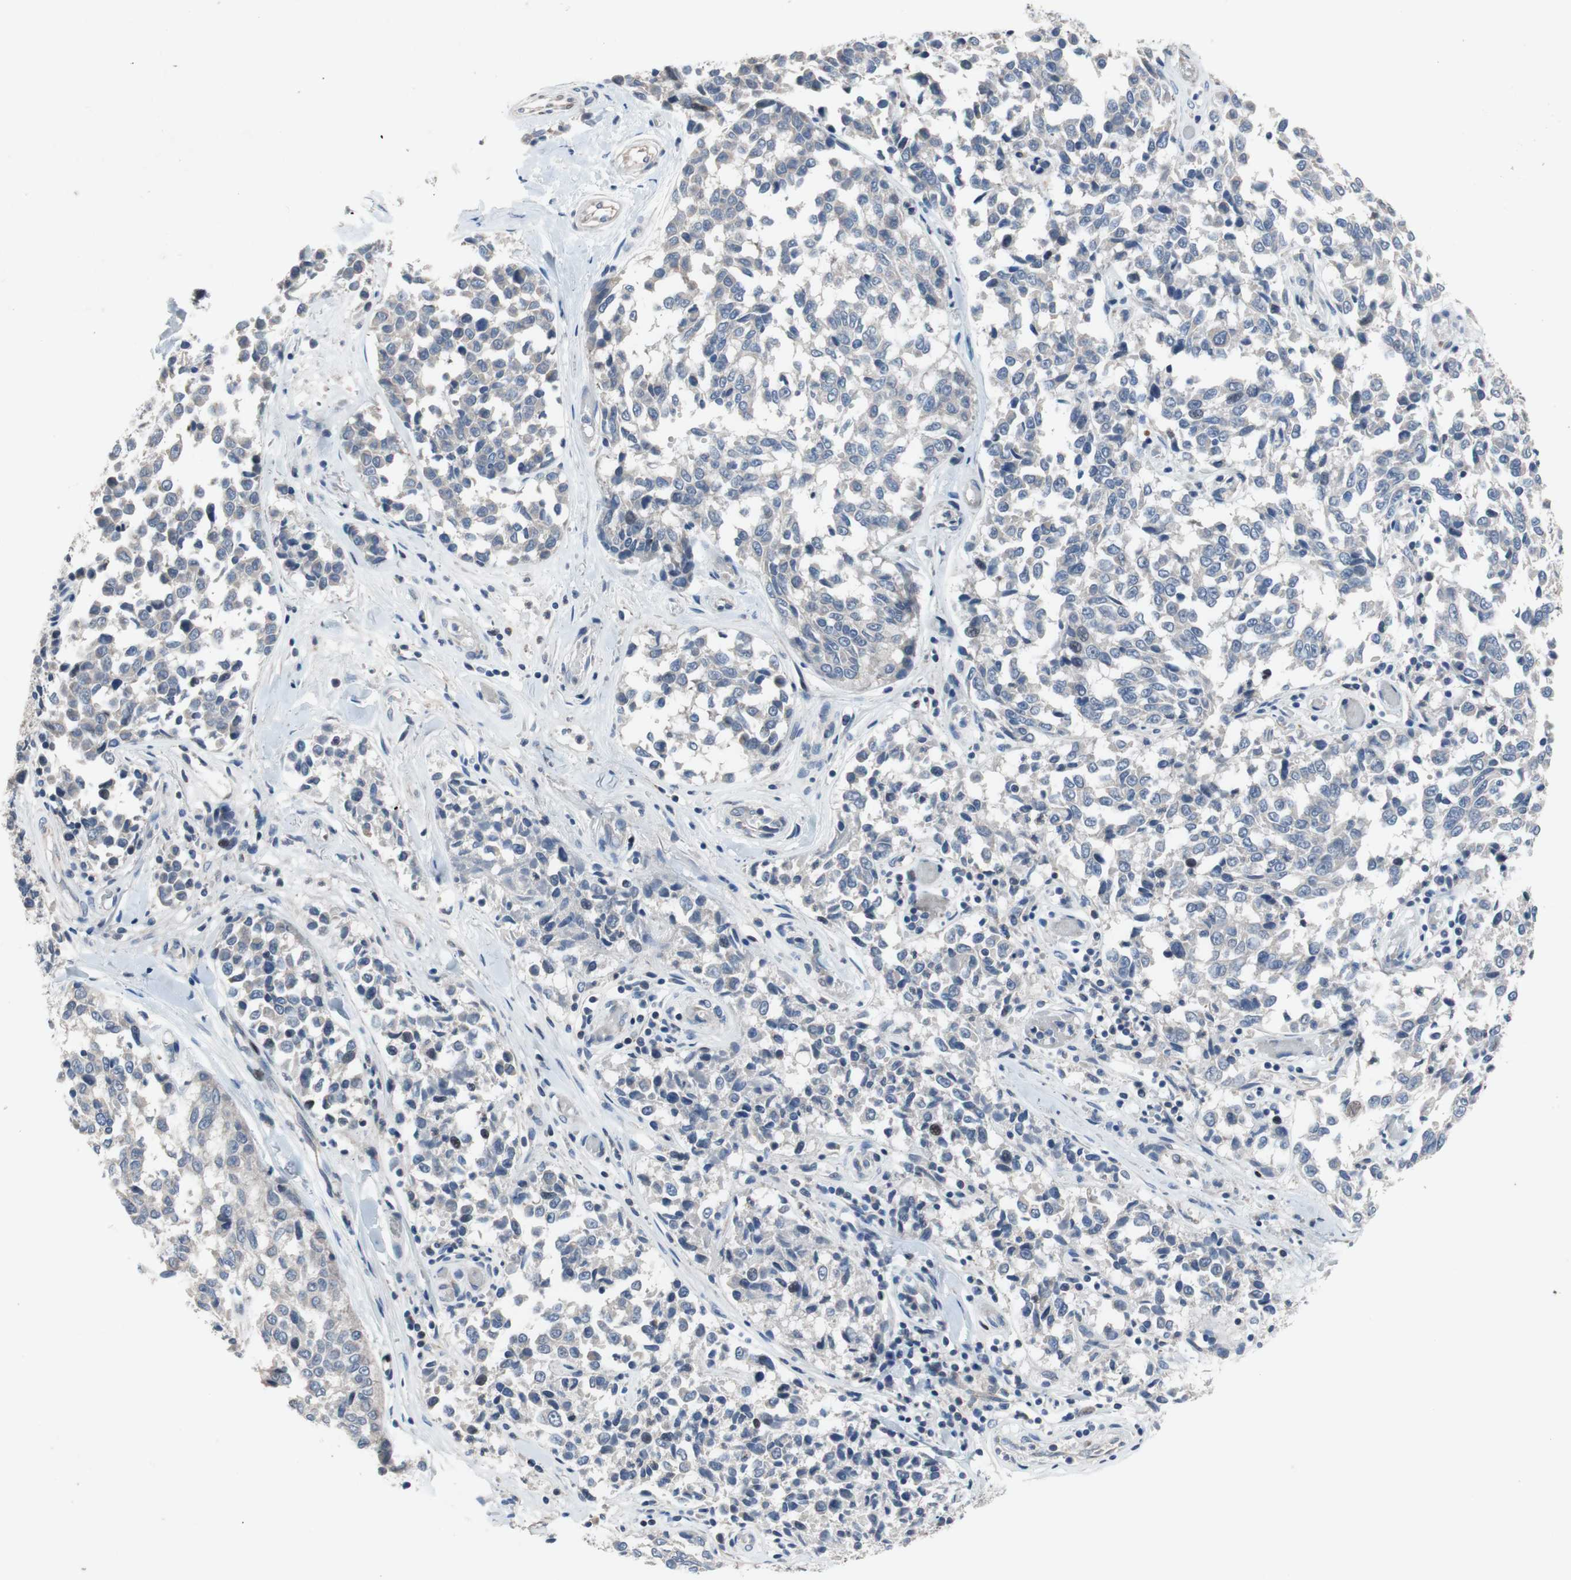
{"staining": {"intensity": "negative", "quantity": "none", "location": "none"}, "tissue": "melanoma", "cell_type": "Tumor cells", "image_type": "cancer", "snomed": [{"axis": "morphology", "description": "Malignant melanoma, NOS"}, {"axis": "topography", "description": "Skin"}], "caption": "An IHC histopathology image of malignant melanoma is shown. There is no staining in tumor cells of malignant melanoma. The staining was performed using DAB to visualize the protein expression in brown, while the nuclei were stained in blue with hematoxylin (Magnification: 20x).", "gene": "MUTYH", "patient": {"sex": "female", "age": 64}}